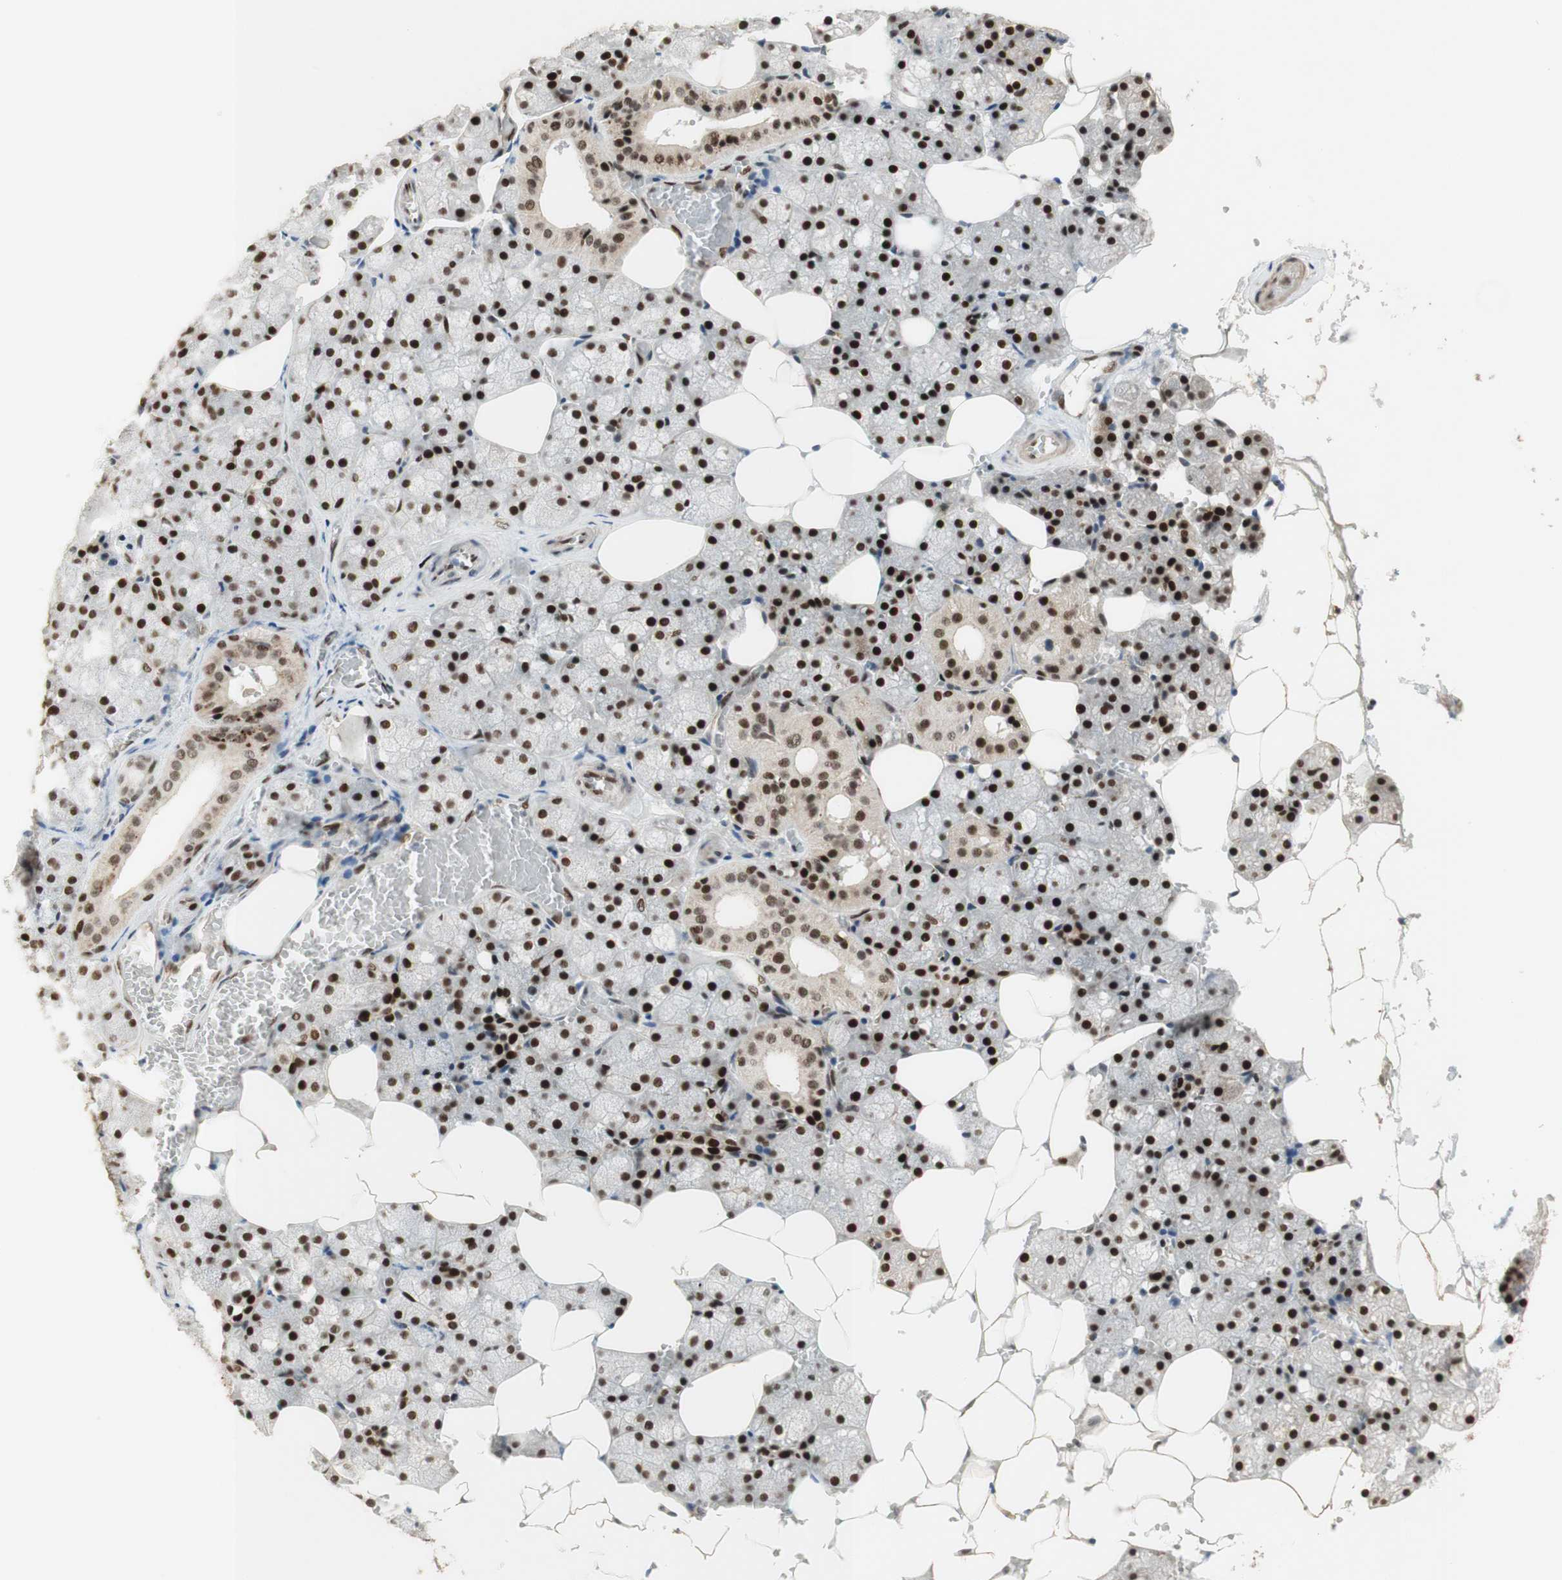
{"staining": {"intensity": "strong", "quantity": ">75%", "location": "nuclear"}, "tissue": "salivary gland", "cell_type": "Glandular cells", "image_type": "normal", "snomed": [{"axis": "morphology", "description": "Normal tissue, NOS"}, {"axis": "topography", "description": "Salivary gland"}], "caption": "Immunohistochemical staining of unremarkable salivary gland exhibits high levels of strong nuclear expression in about >75% of glandular cells. (Brightfield microscopy of DAB IHC at high magnification).", "gene": "FOXP1", "patient": {"sex": "male", "age": 62}}